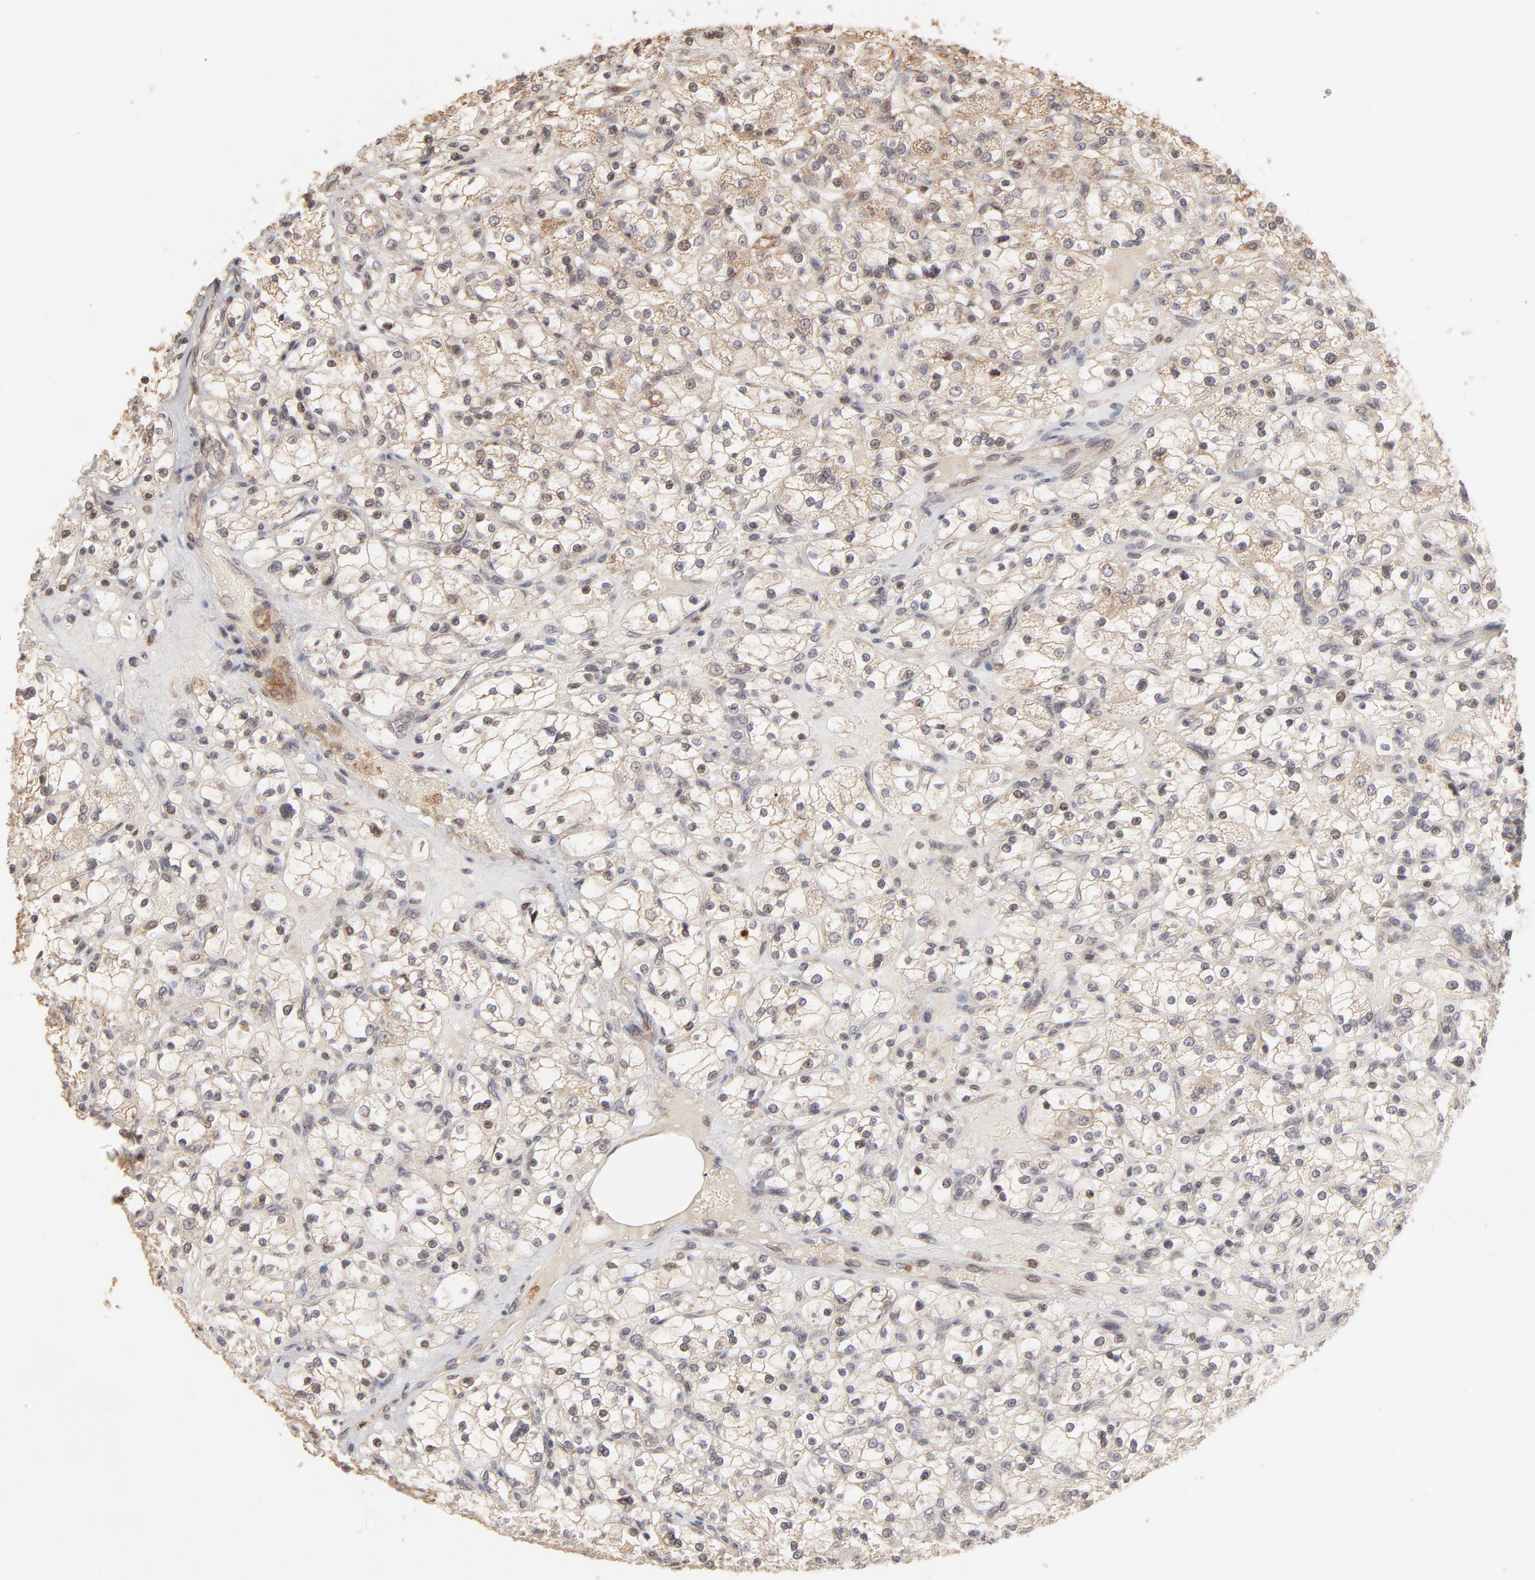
{"staining": {"intensity": "weak", "quantity": ">75%", "location": "cytoplasmic/membranous,nuclear"}, "tissue": "renal cancer", "cell_type": "Tumor cells", "image_type": "cancer", "snomed": [{"axis": "morphology", "description": "Adenocarcinoma, NOS"}, {"axis": "topography", "description": "Kidney"}], "caption": "Protein staining of renal adenocarcinoma tissue exhibits weak cytoplasmic/membranous and nuclear staining in approximately >75% of tumor cells.", "gene": "ARIH1", "patient": {"sex": "female", "age": 83}}